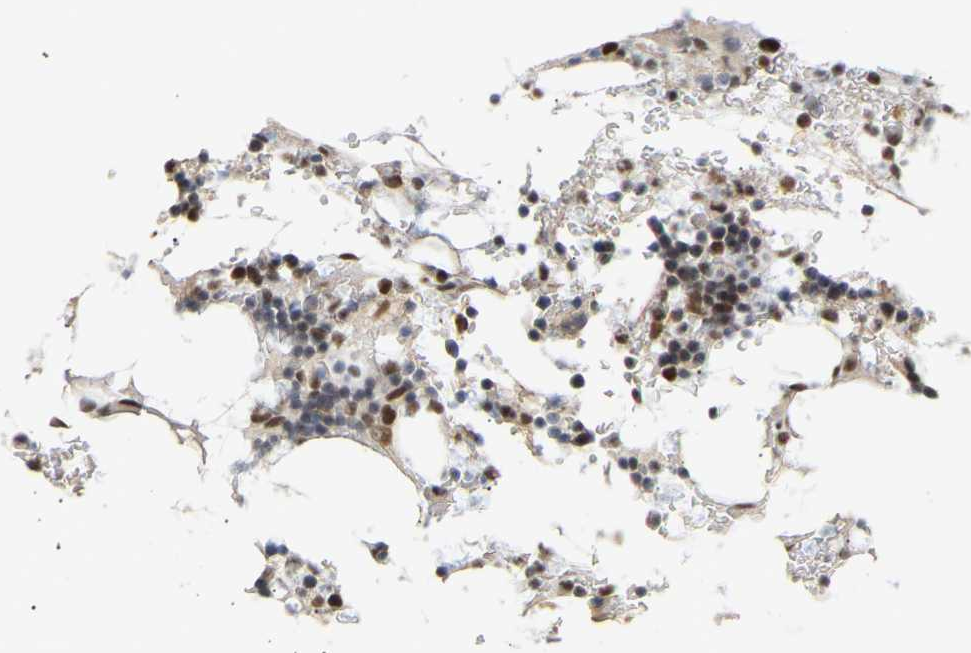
{"staining": {"intensity": "moderate", "quantity": "25%-75%", "location": "nuclear"}, "tissue": "bone marrow", "cell_type": "Hematopoietic cells", "image_type": "normal", "snomed": [{"axis": "morphology", "description": "Normal tissue, NOS"}, {"axis": "topography", "description": "Bone marrow"}], "caption": "A brown stain highlights moderate nuclear staining of a protein in hematopoietic cells of normal human bone marrow.", "gene": "NELFB", "patient": {"sex": "female", "age": 81}}